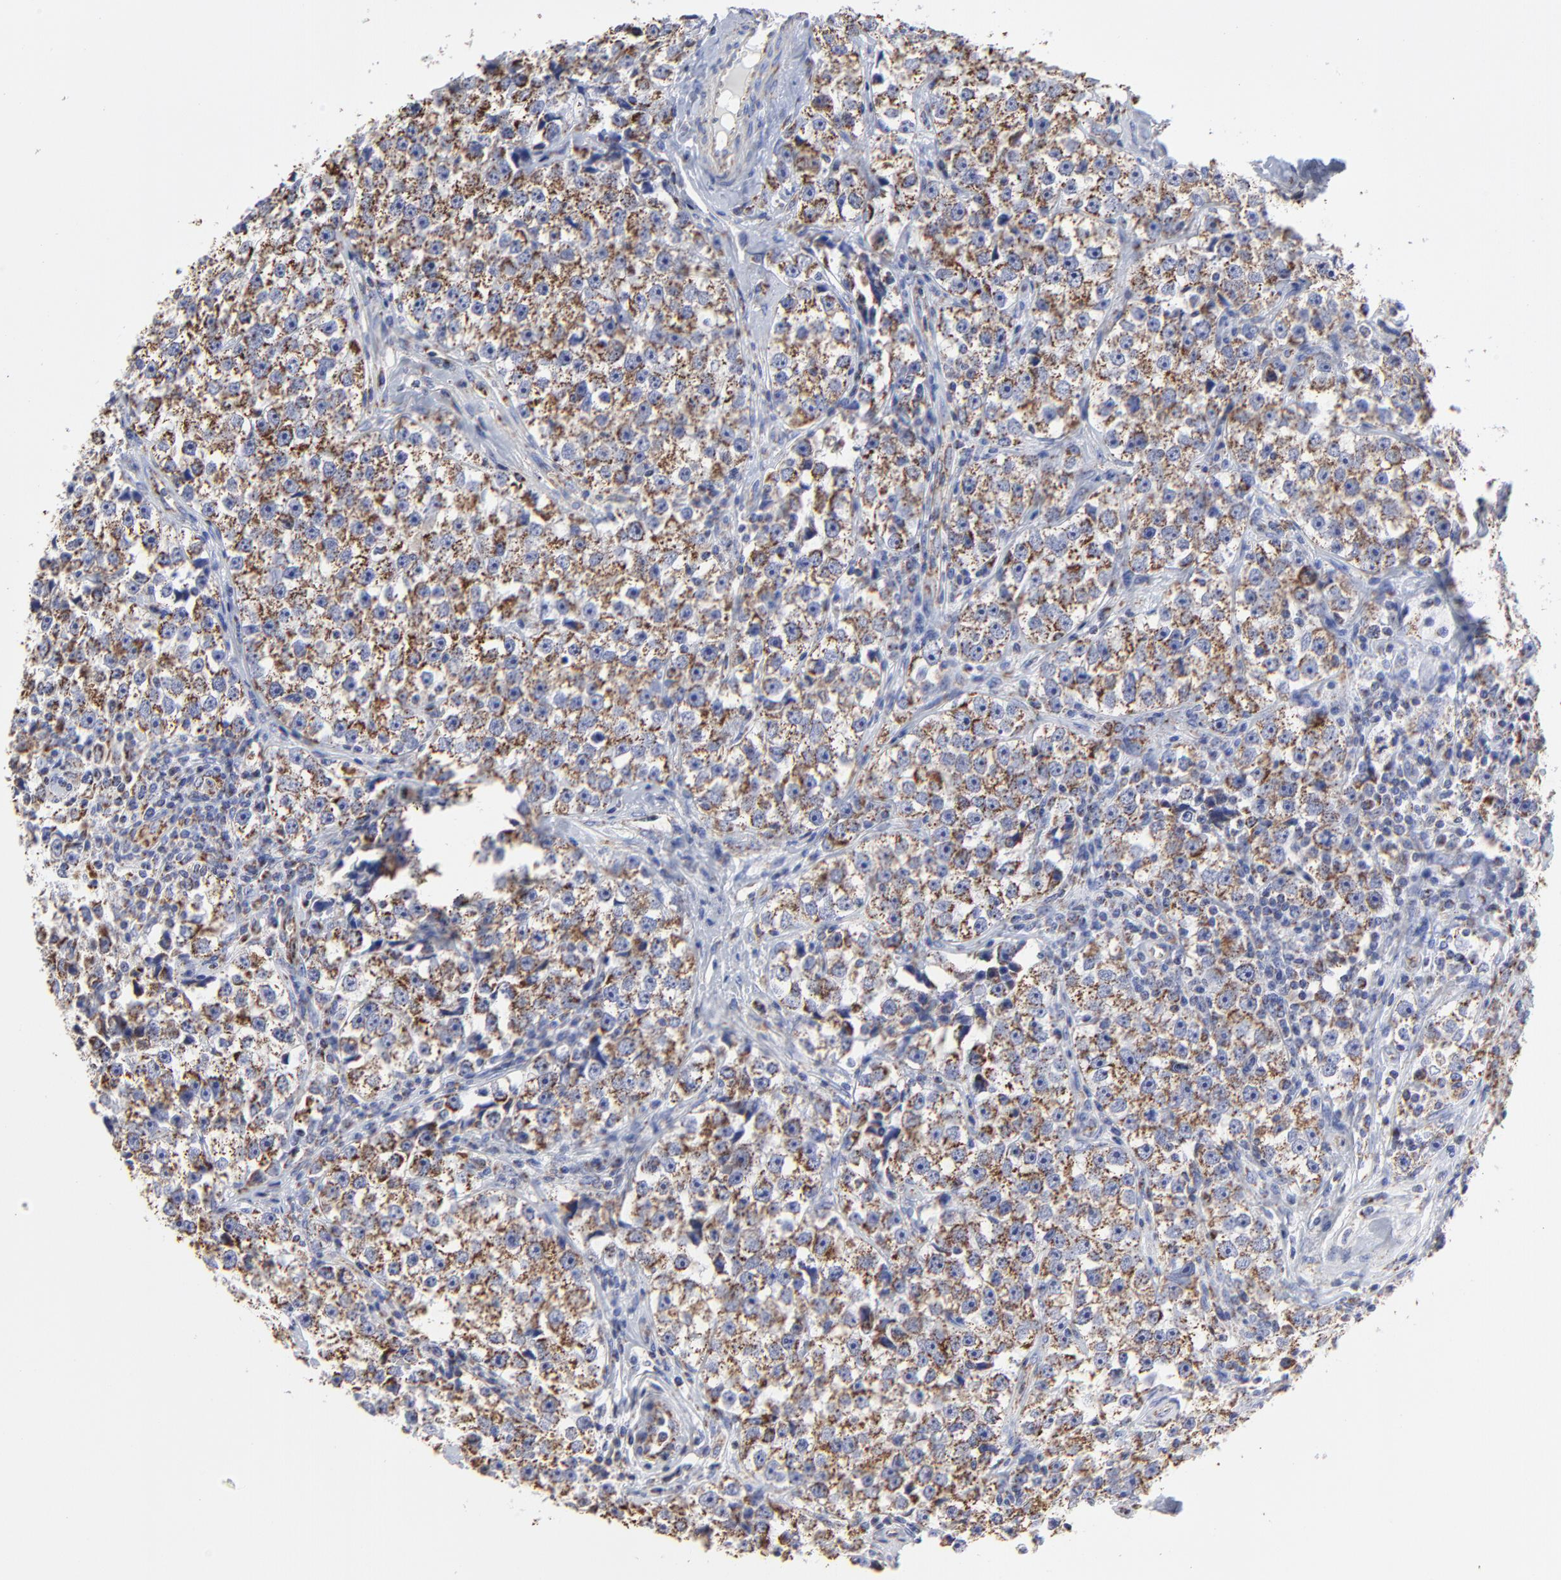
{"staining": {"intensity": "moderate", "quantity": ">75%", "location": "cytoplasmic/membranous"}, "tissue": "testis cancer", "cell_type": "Tumor cells", "image_type": "cancer", "snomed": [{"axis": "morphology", "description": "Seminoma, NOS"}, {"axis": "topography", "description": "Testis"}], "caption": "Testis cancer stained with a brown dye reveals moderate cytoplasmic/membranous positive expression in about >75% of tumor cells.", "gene": "PINK1", "patient": {"sex": "male", "age": 32}}